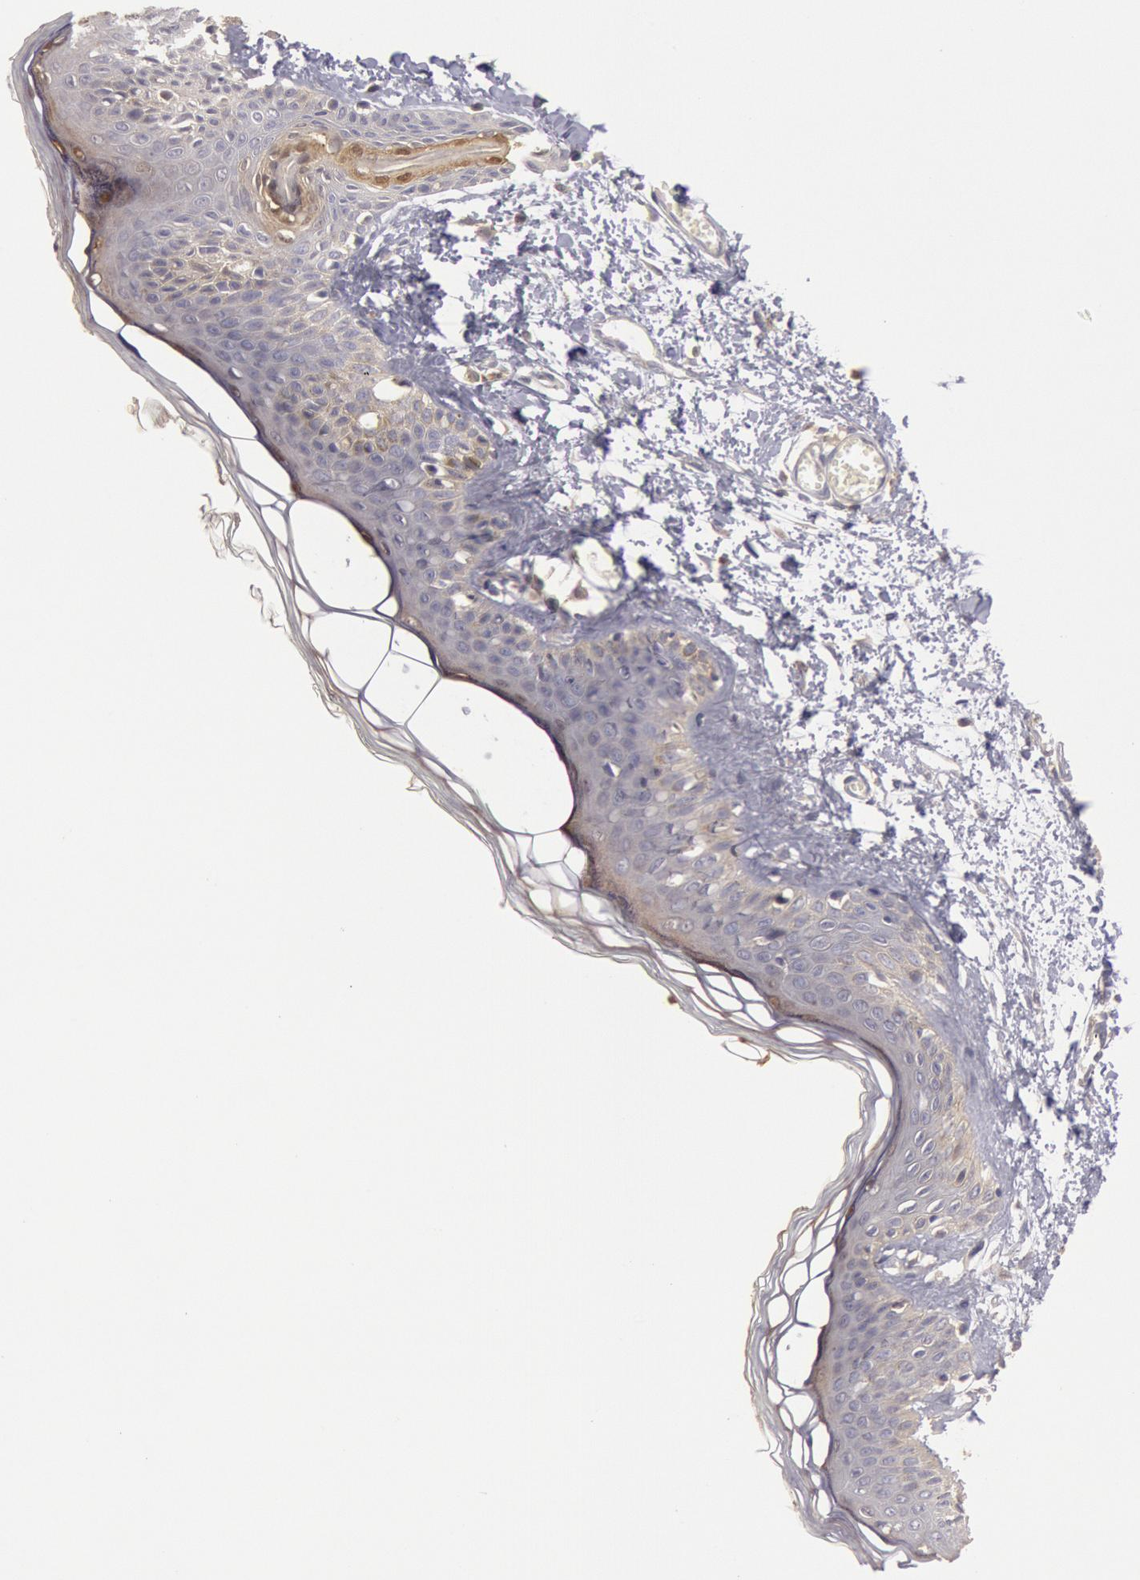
{"staining": {"intensity": "weak", "quantity": ">75%", "location": "cytoplasmic/membranous"}, "tissue": "skin", "cell_type": "Fibroblasts", "image_type": "normal", "snomed": [{"axis": "morphology", "description": "Normal tissue, NOS"}, {"axis": "morphology", "description": "Sarcoma, NOS"}, {"axis": "topography", "description": "Skin"}, {"axis": "topography", "description": "Soft tissue"}], "caption": "This histopathology image shows IHC staining of normal human skin, with low weak cytoplasmic/membranous staining in approximately >75% of fibroblasts.", "gene": "PIK3R1", "patient": {"sex": "female", "age": 51}}